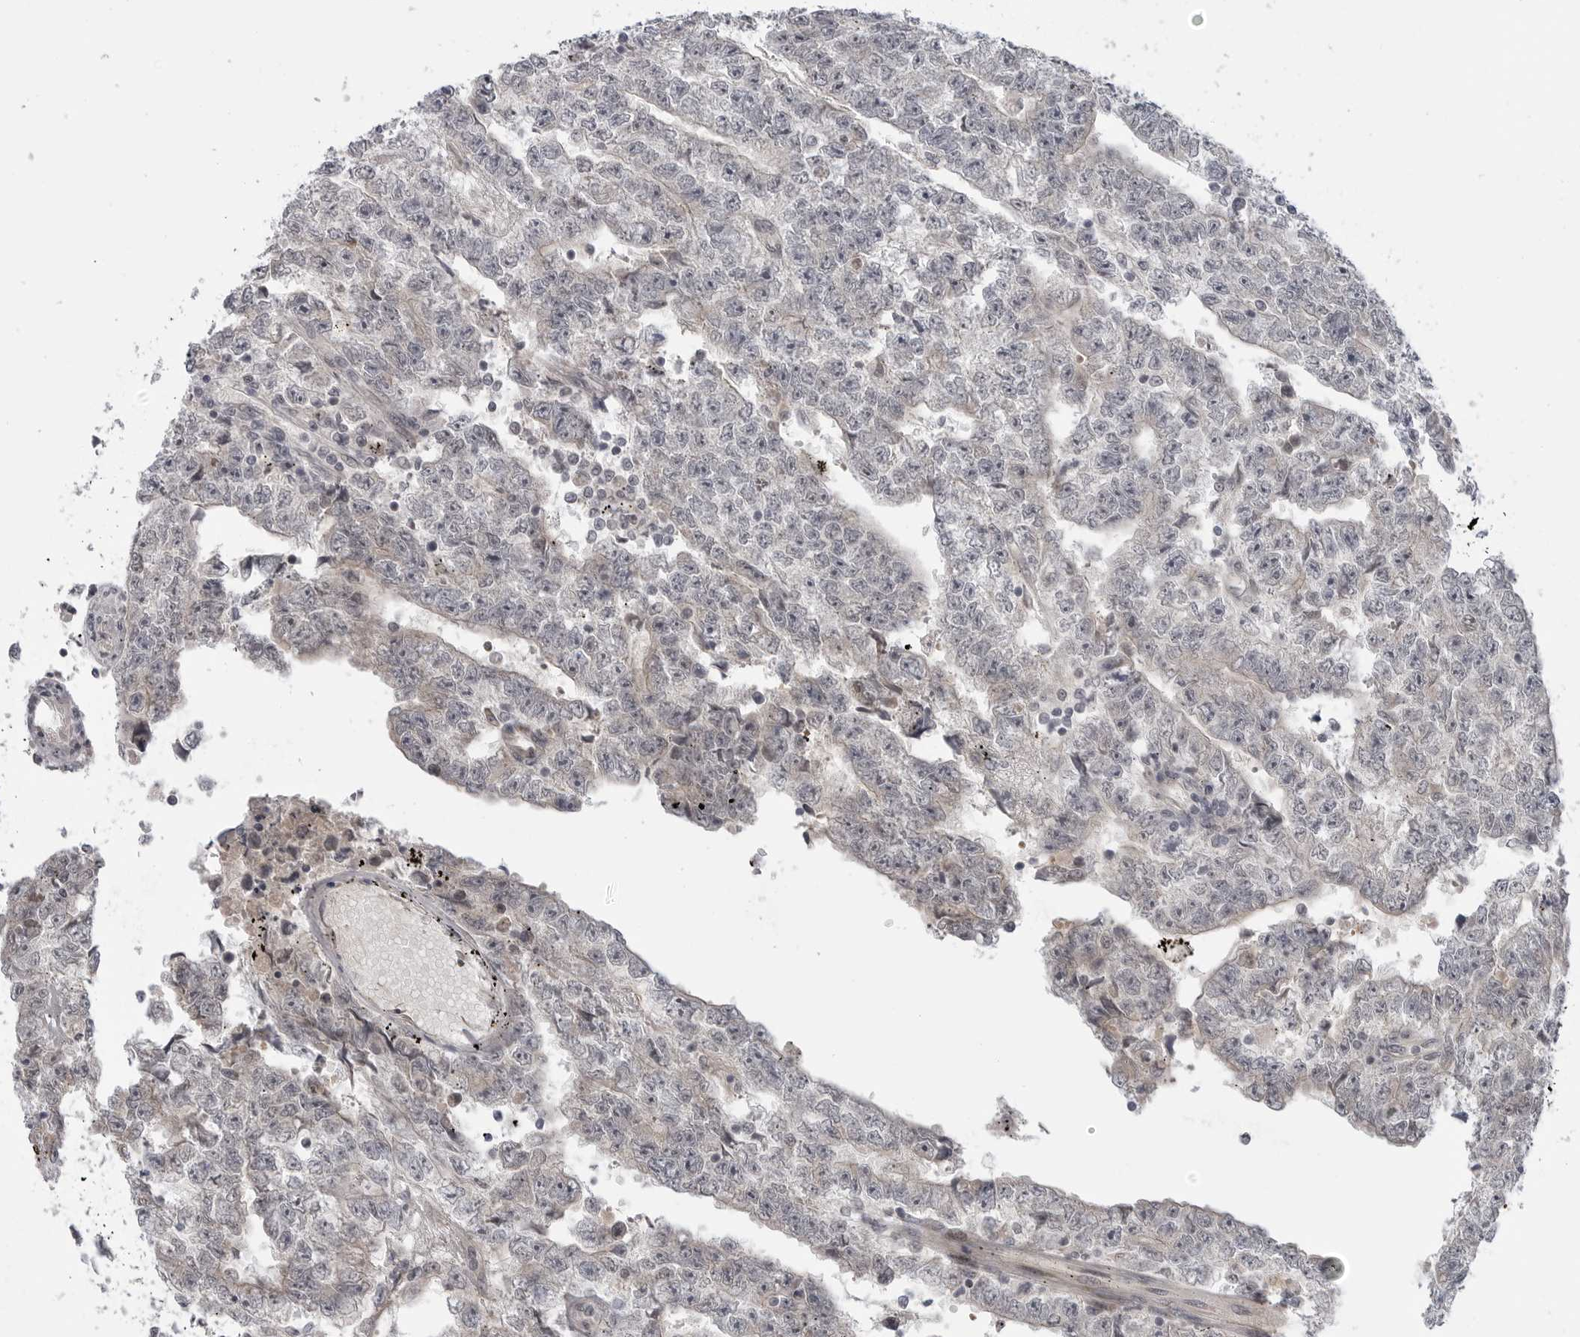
{"staining": {"intensity": "negative", "quantity": "none", "location": "none"}, "tissue": "testis cancer", "cell_type": "Tumor cells", "image_type": "cancer", "snomed": [{"axis": "morphology", "description": "Carcinoma, Embryonal, NOS"}, {"axis": "topography", "description": "Testis"}], "caption": "Protein analysis of embryonal carcinoma (testis) demonstrates no significant expression in tumor cells.", "gene": "LRRC45", "patient": {"sex": "male", "age": 25}}